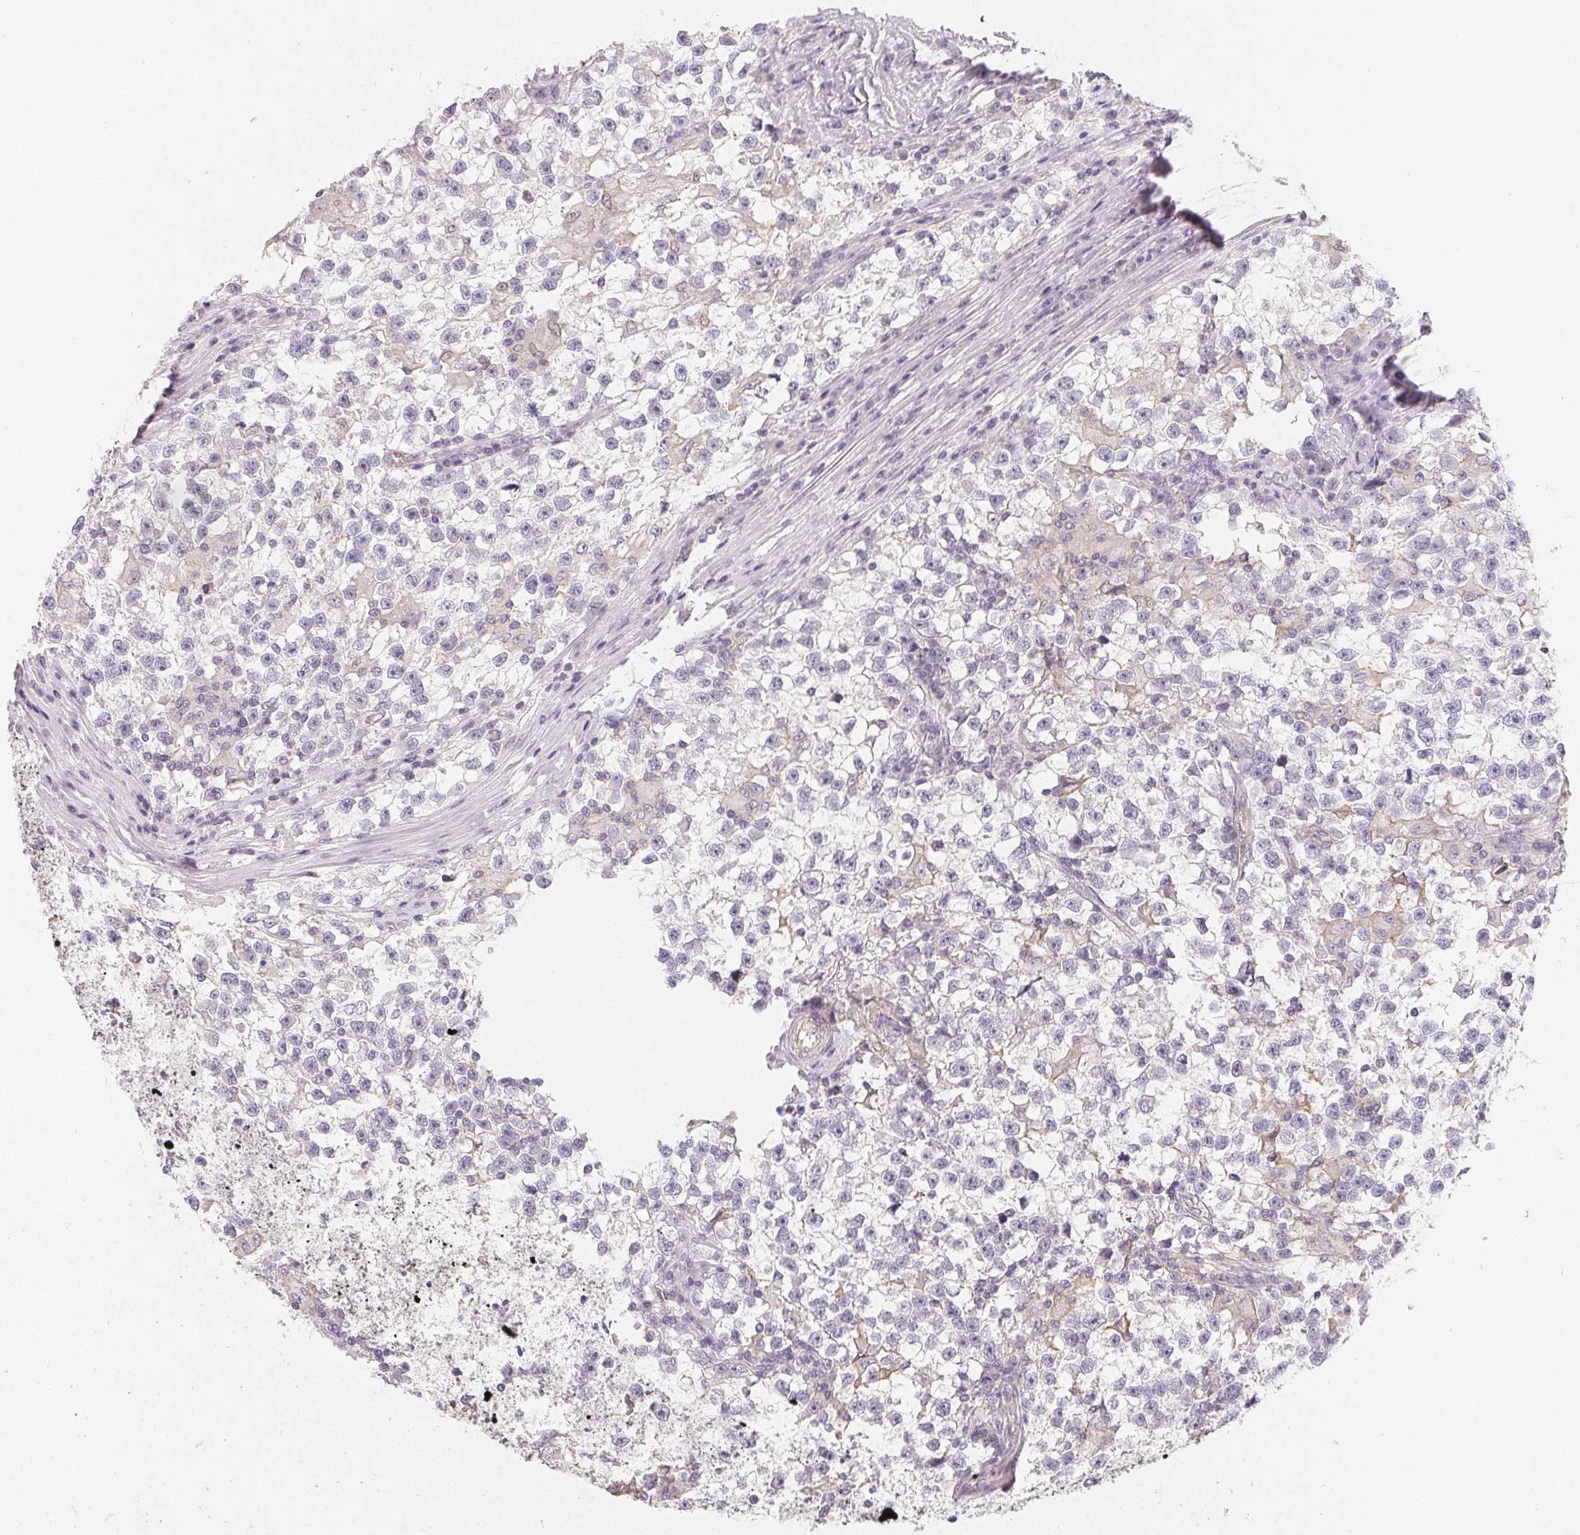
{"staining": {"intensity": "negative", "quantity": "none", "location": "none"}, "tissue": "testis cancer", "cell_type": "Tumor cells", "image_type": "cancer", "snomed": [{"axis": "morphology", "description": "Seminoma, NOS"}, {"axis": "topography", "description": "Testis"}], "caption": "Histopathology image shows no significant protein expression in tumor cells of seminoma (testis).", "gene": "LRRC23", "patient": {"sex": "male", "age": 31}}